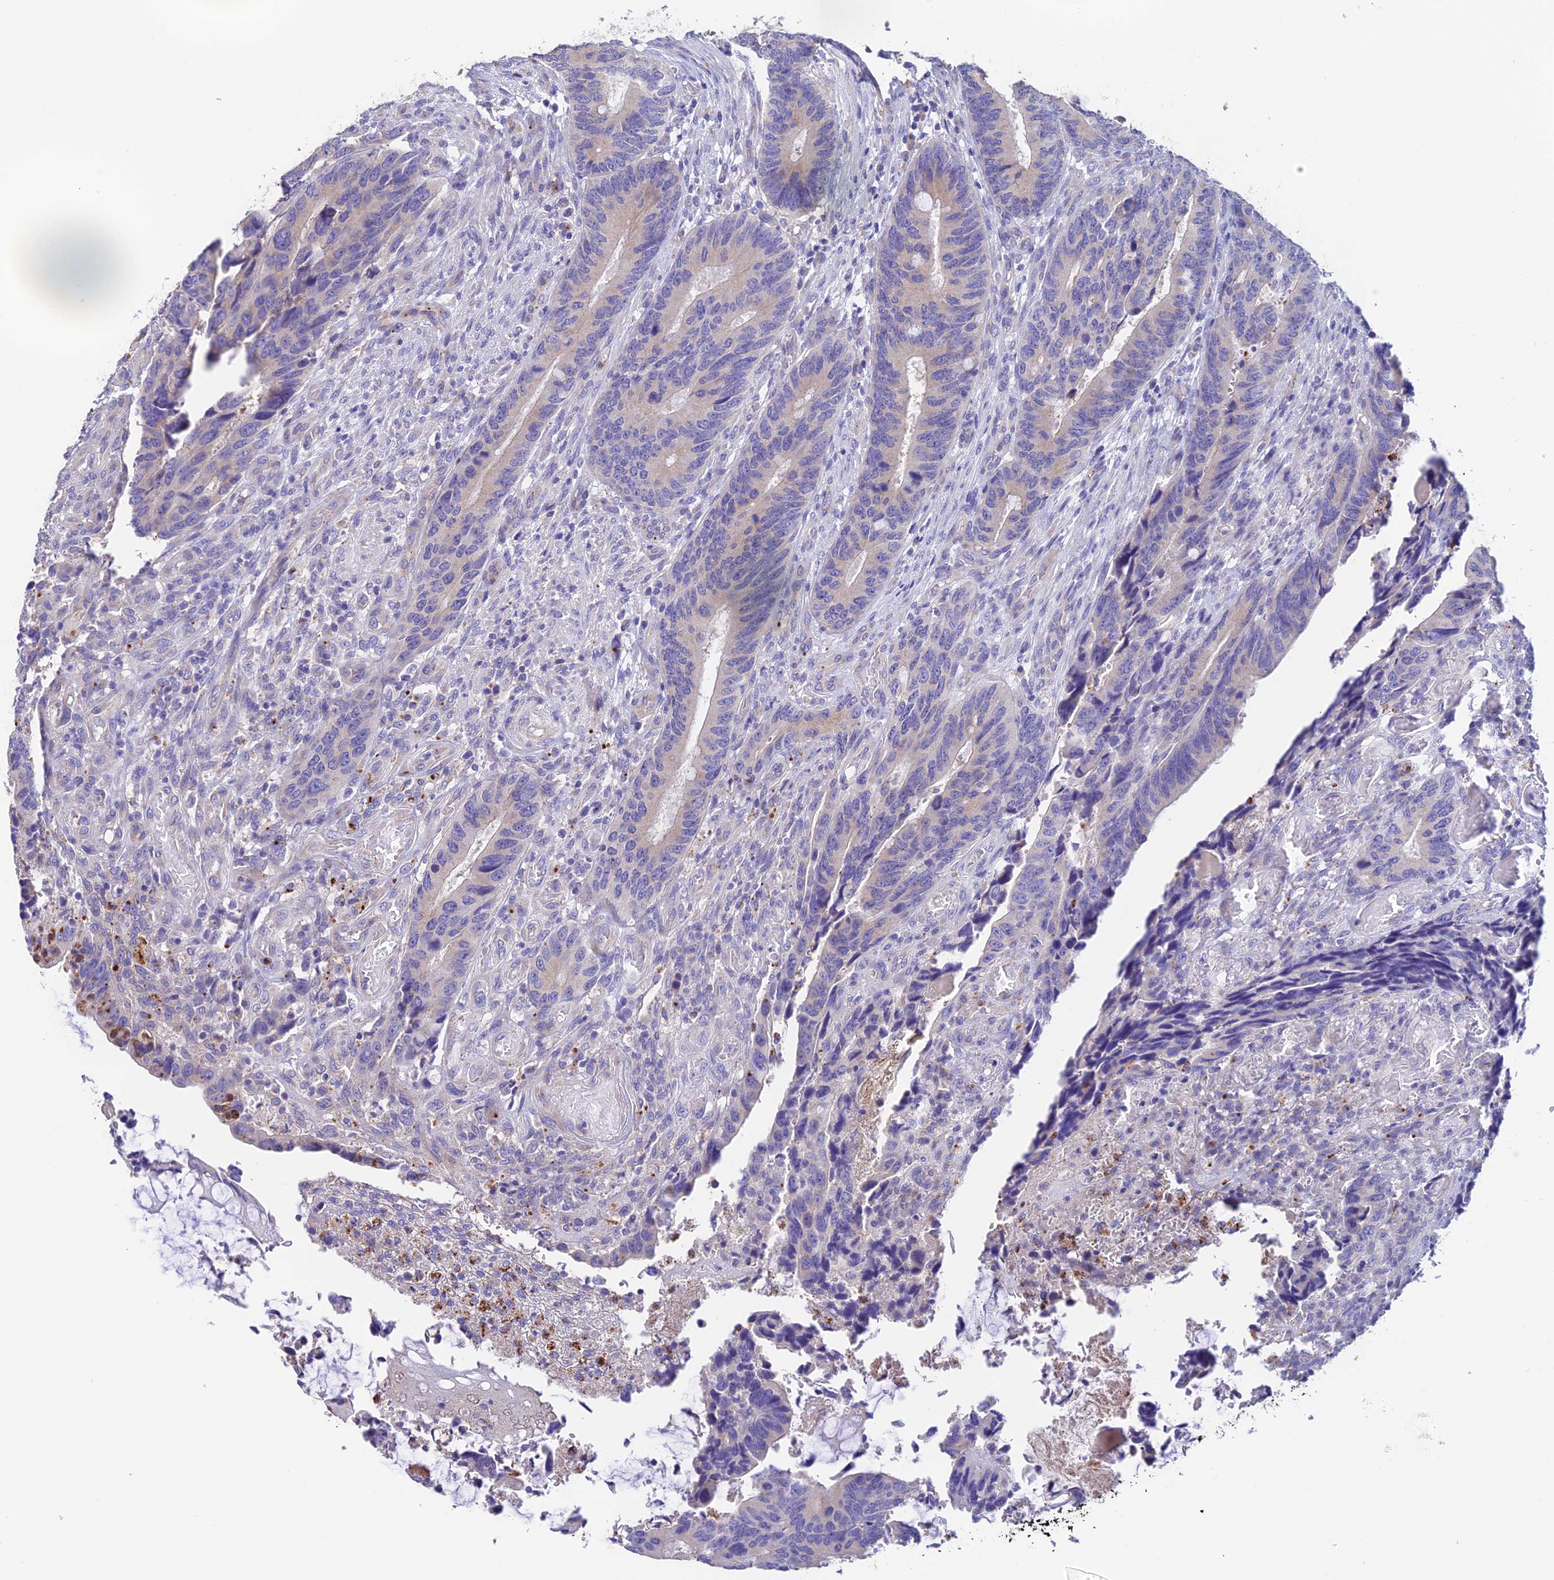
{"staining": {"intensity": "negative", "quantity": "none", "location": "none"}, "tissue": "colorectal cancer", "cell_type": "Tumor cells", "image_type": "cancer", "snomed": [{"axis": "morphology", "description": "Adenocarcinoma, NOS"}, {"axis": "topography", "description": "Colon"}], "caption": "Immunohistochemistry of human colorectal cancer (adenocarcinoma) exhibits no expression in tumor cells. Brightfield microscopy of immunohistochemistry stained with DAB (3,3'-diaminobenzidine) (brown) and hematoxylin (blue), captured at high magnification.", "gene": "EMC3", "patient": {"sex": "male", "age": 87}}